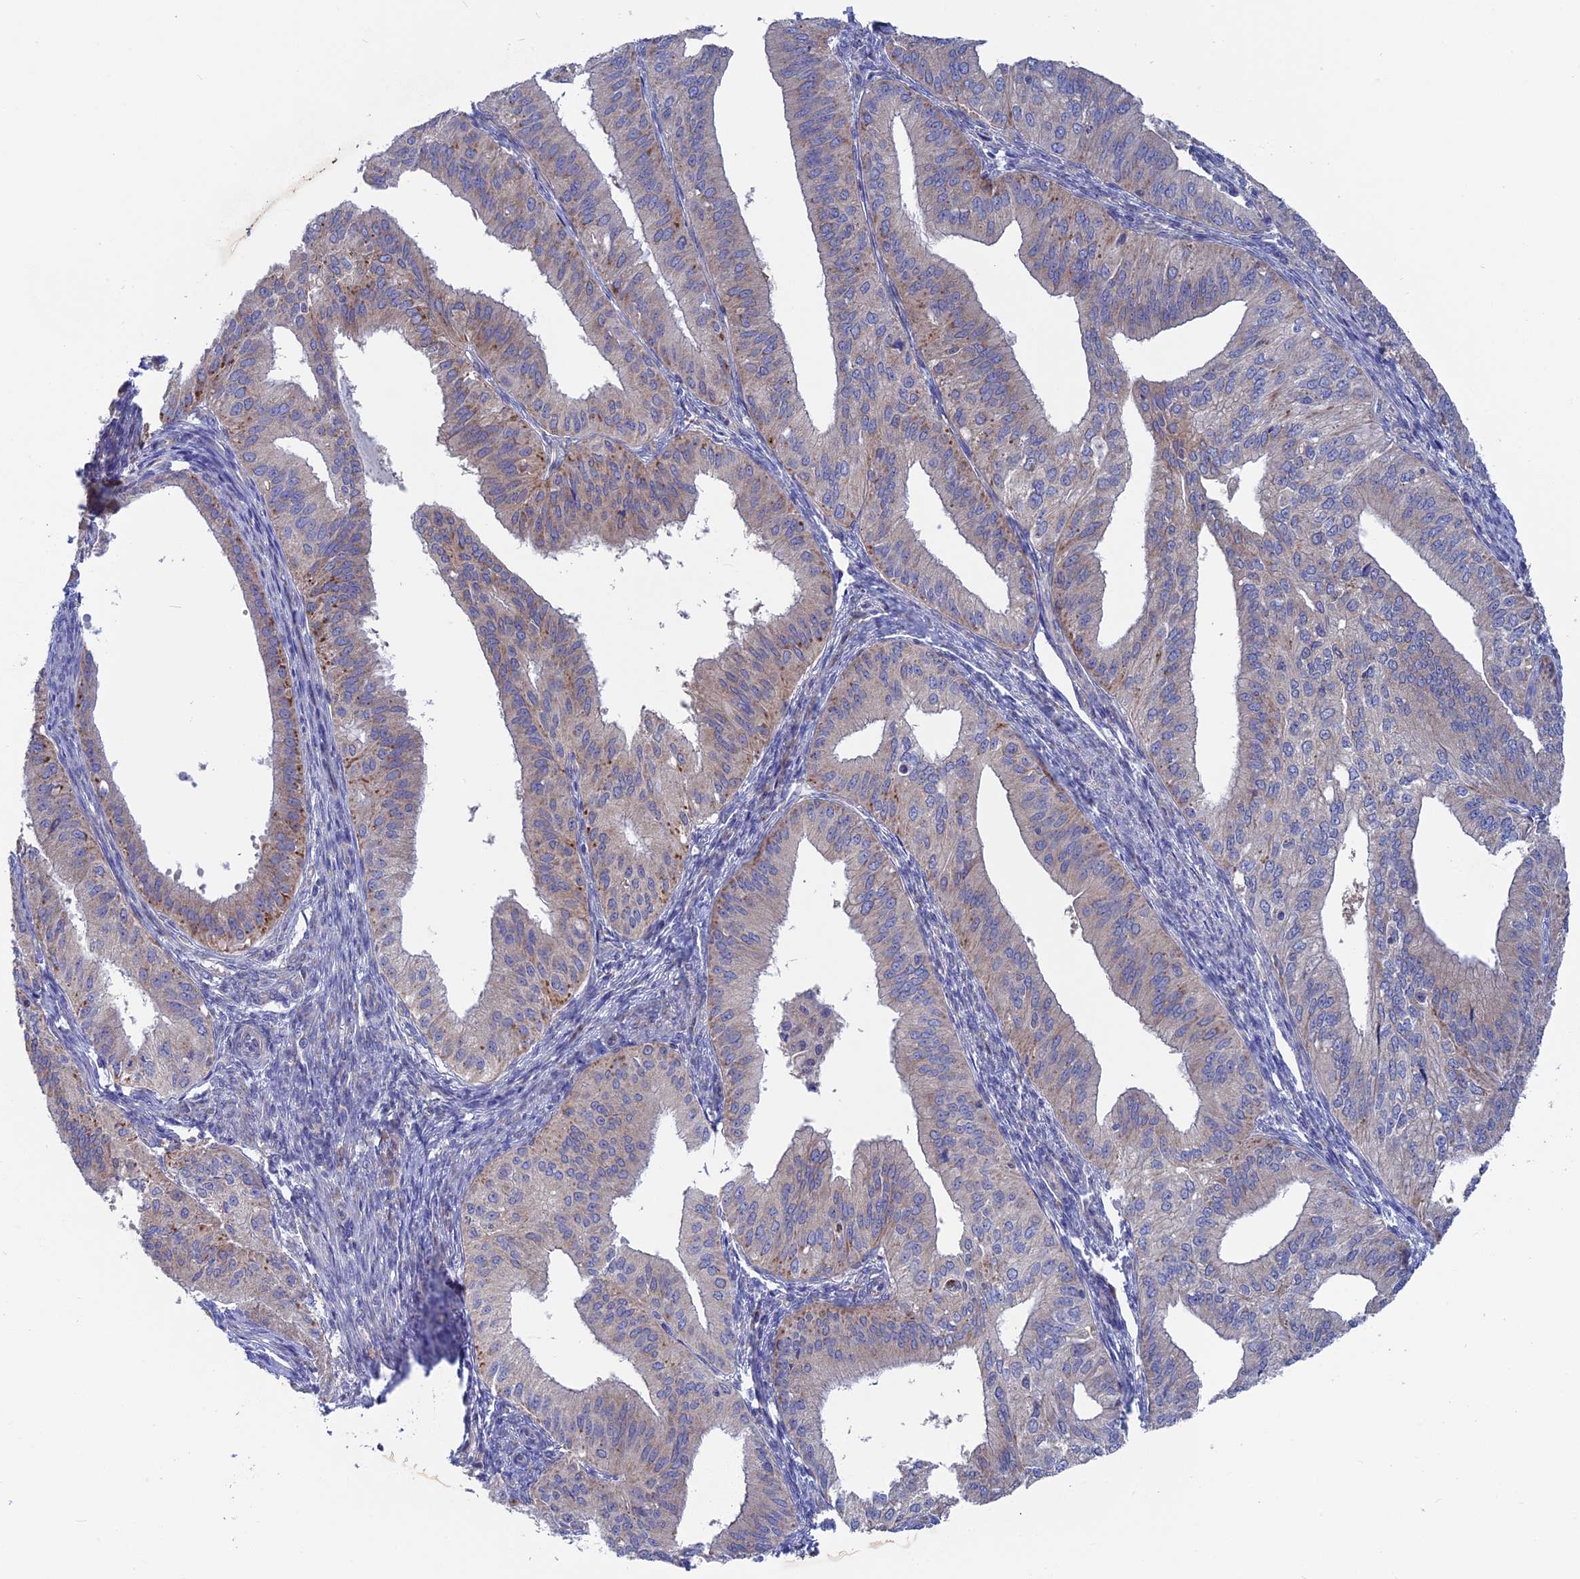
{"staining": {"intensity": "weak", "quantity": "25%-75%", "location": "cytoplasmic/membranous"}, "tissue": "endometrial cancer", "cell_type": "Tumor cells", "image_type": "cancer", "snomed": [{"axis": "morphology", "description": "Adenocarcinoma, NOS"}, {"axis": "topography", "description": "Endometrium"}], "caption": "An image showing weak cytoplasmic/membranous staining in about 25%-75% of tumor cells in endometrial cancer, as visualized by brown immunohistochemical staining.", "gene": "AK4", "patient": {"sex": "female", "age": 50}}